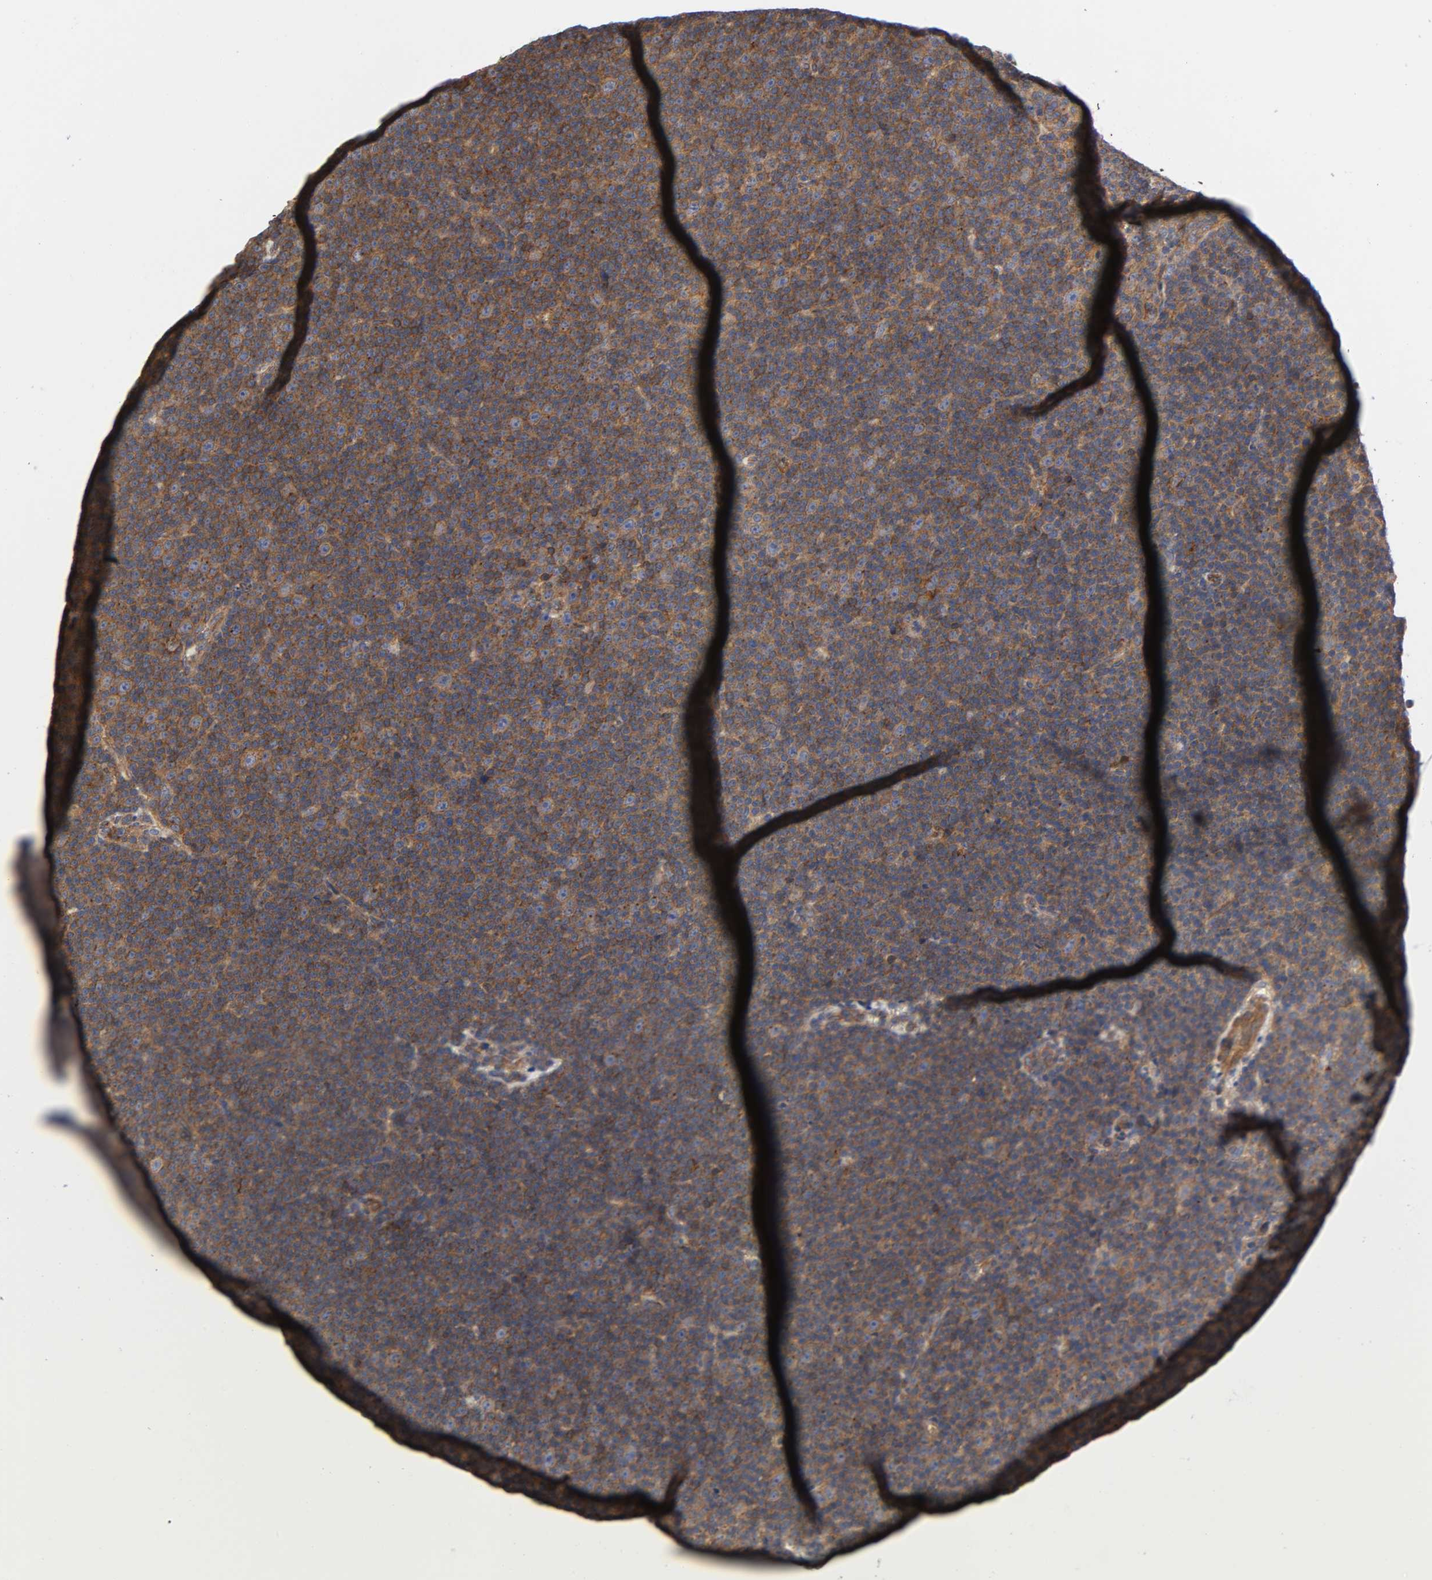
{"staining": {"intensity": "strong", "quantity": "25%-75%", "location": "cytoplasmic/membranous"}, "tissue": "lymphoma", "cell_type": "Tumor cells", "image_type": "cancer", "snomed": [{"axis": "morphology", "description": "Malignant lymphoma, non-Hodgkin's type, Low grade"}, {"axis": "topography", "description": "Lymph node"}], "caption": "Immunohistochemistry (IHC) (DAB (3,3'-diaminobenzidine)) staining of malignant lymphoma, non-Hodgkin's type (low-grade) displays strong cytoplasmic/membranous protein positivity in about 25%-75% of tumor cells.", "gene": "LAMTOR2", "patient": {"sex": "female", "age": 67}}